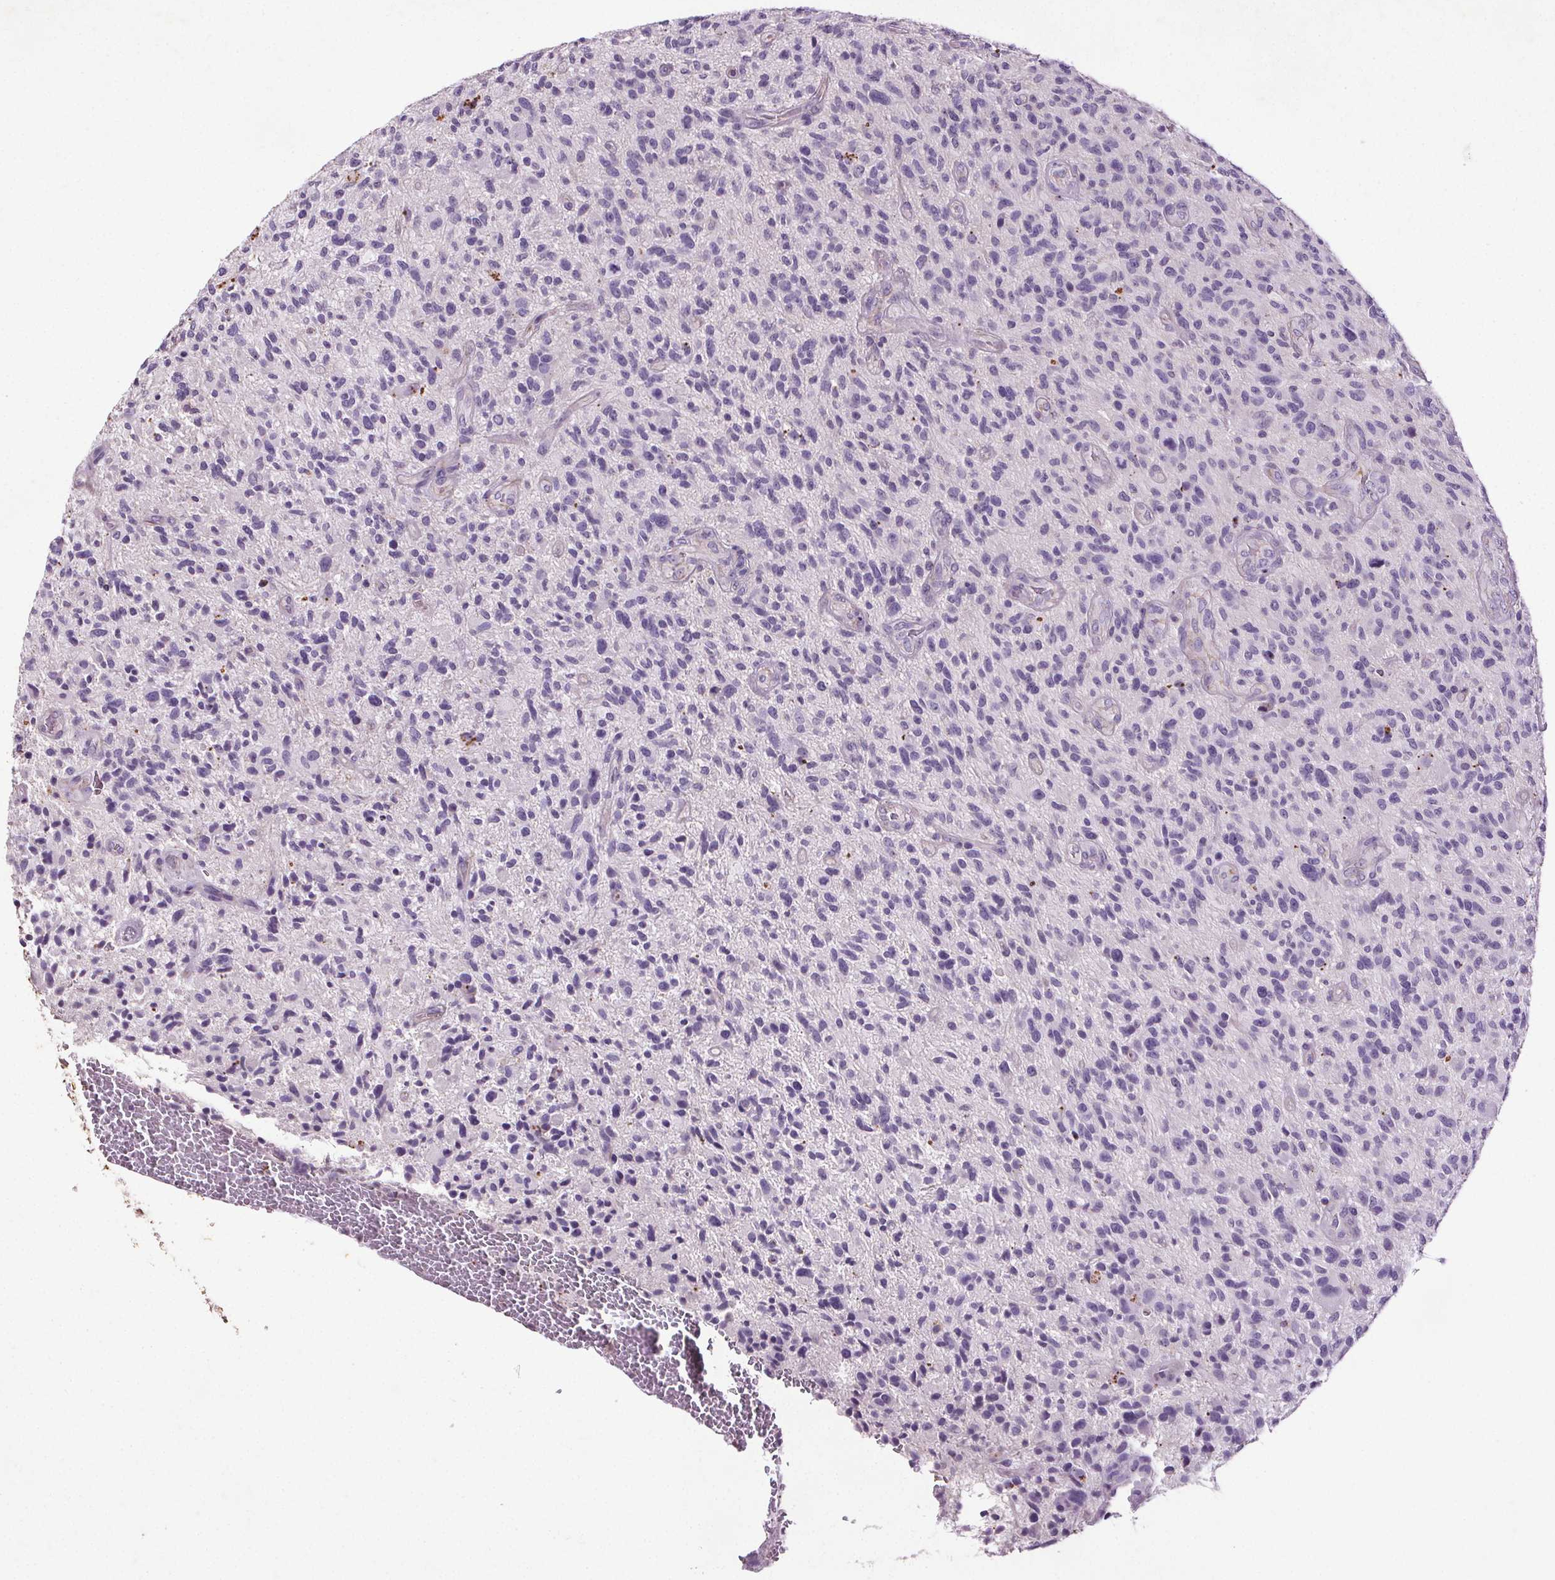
{"staining": {"intensity": "negative", "quantity": "none", "location": "none"}, "tissue": "glioma", "cell_type": "Tumor cells", "image_type": "cancer", "snomed": [{"axis": "morphology", "description": "Glioma, malignant, High grade"}, {"axis": "topography", "description": "Brain"}], "caption": "DAB (3,3'-diaminobenzidine) immunohistochemical staining of human glioma shows no significant positivity in tumor cells. (Stains: DAB immunohistochemistry (IHC) with hematoxylin counter stain, Microscopy: brightfield microscopy at high magnification).", "gene": "C19orf84", "patient": {"sex": "male", "age": 47}}